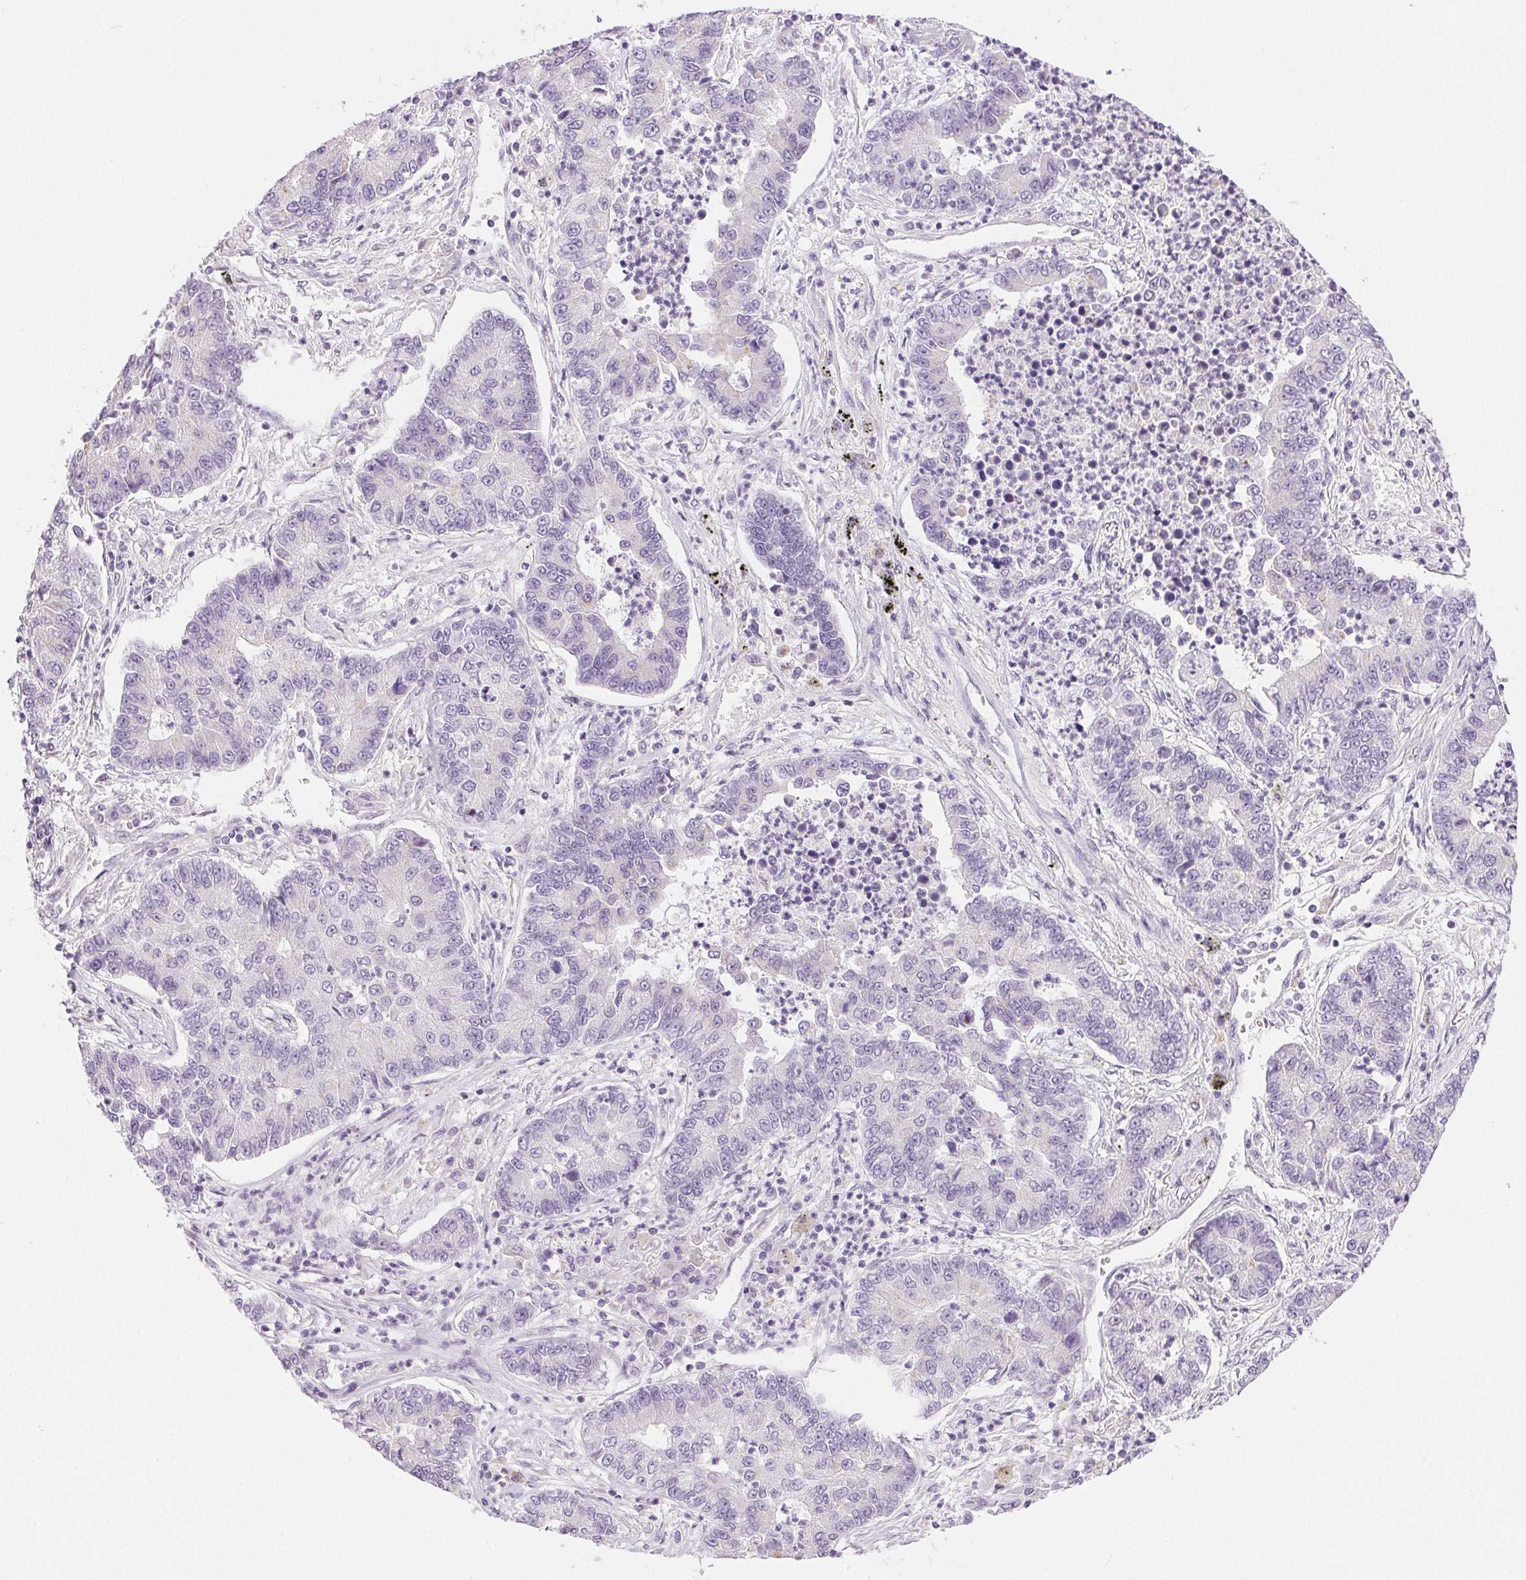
{"staining": {"intensity": "negative", "quantity": "none", "location": "none"}, "tissue": "lung cancer", "cell_type": "Tumor cells", "image_type": "cancer", "snomed": [{"axis": "morphology", "description": "Adenocarcinoma, NOS"}, {"axis": "topography", "description": "Lung"}], "caption": "Protein analysis of lung adenocarcinoma exhibits no significant positivity in tumor cells.", "gene": "SLC5A2", "patient": {"sex": "female", "age": 57}}